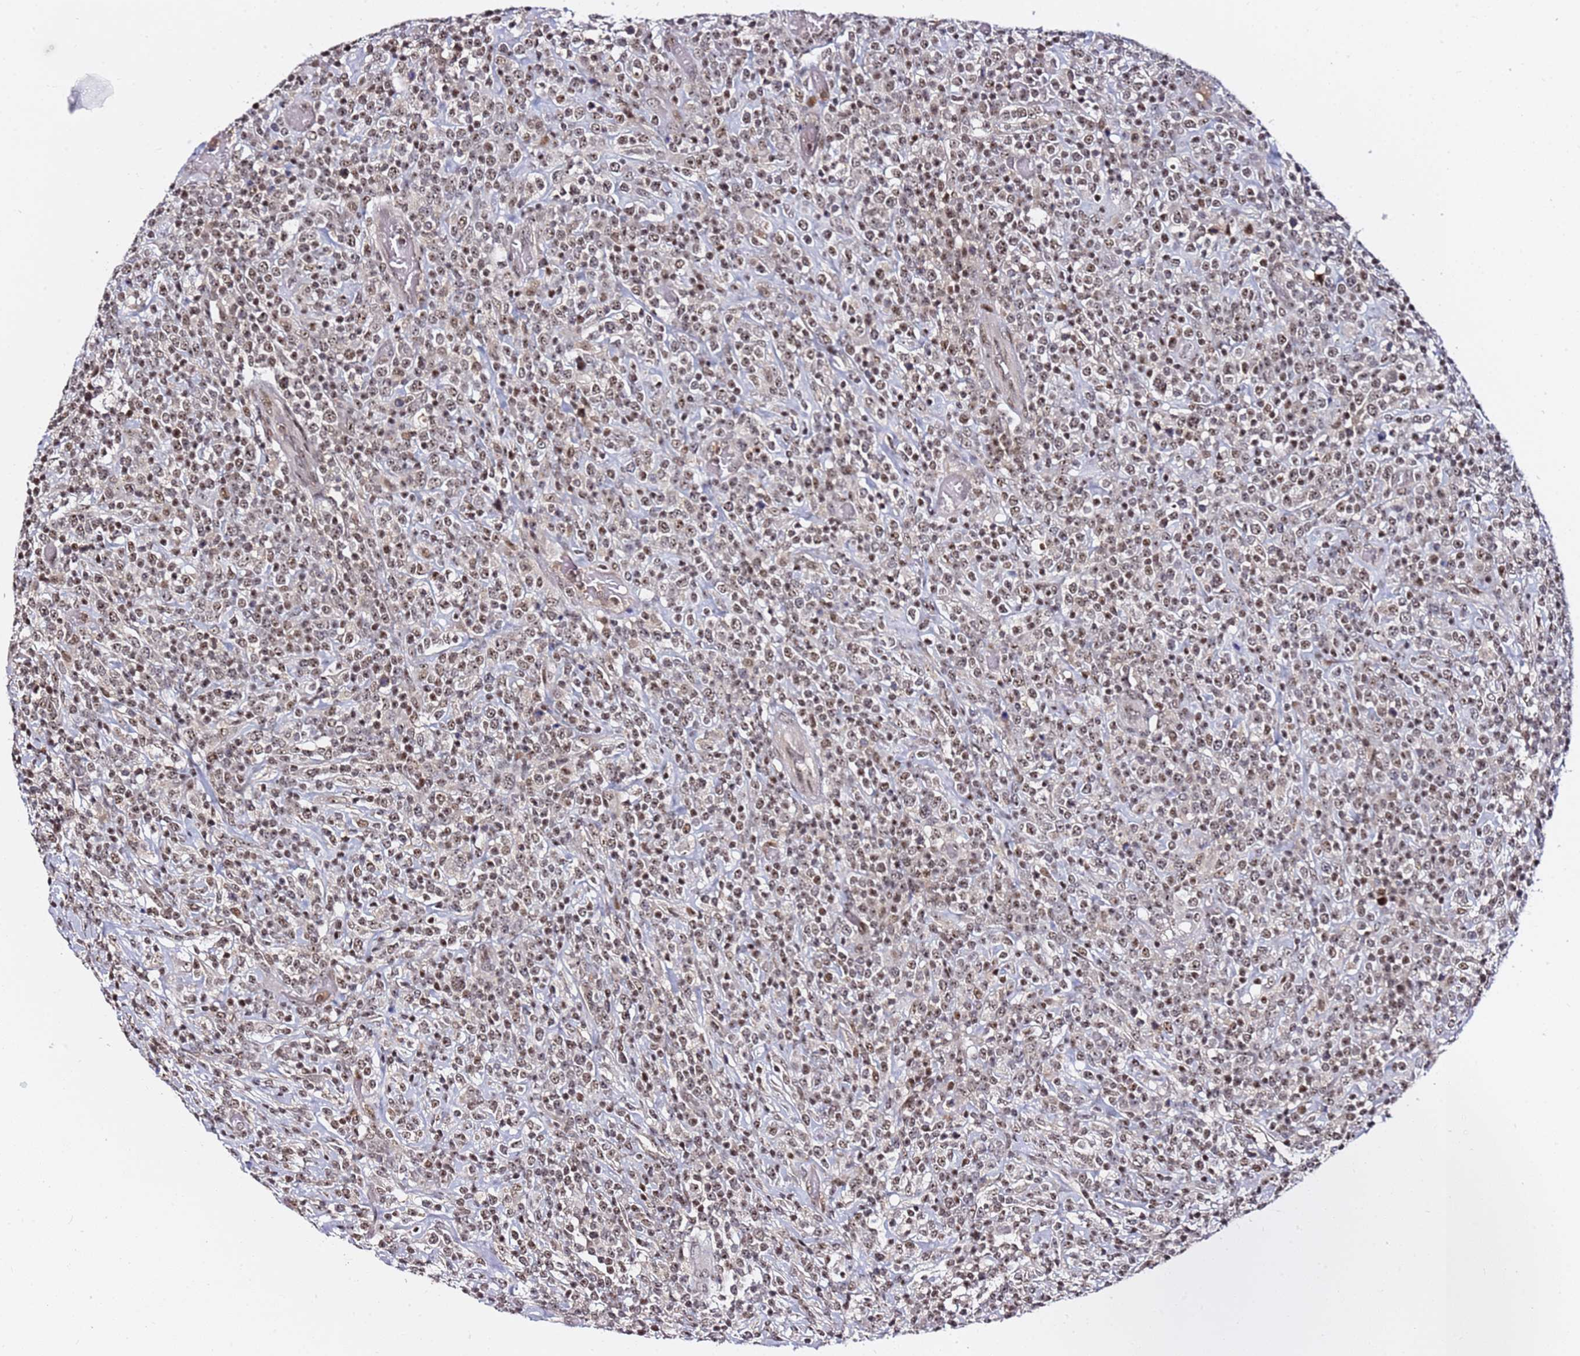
{"staining": {"intensity": "moderate", "quantity": ">75%", "location": "nuclear"}, "tissue": "lymphoma", "cell_type": "Tumor cells", "image_type": "cancer", "snomed": [{"axis": "morphology", "description": "Malignant lymphoma, non-Hodgkin's type, High grade"}, {"axis": "topography", "description": "Colon"}], "caption": "Immunohistochemistry (DAB (3,3'-diaminobenzidine)) staining of human malignant lymphoma, non-Hodgkin's type (high-grade) exhibits moderate nuclear protein staining in about >75% of tumor cells.", "gene": "FCF1", "patient": {"sex": "female", "age": 53}}